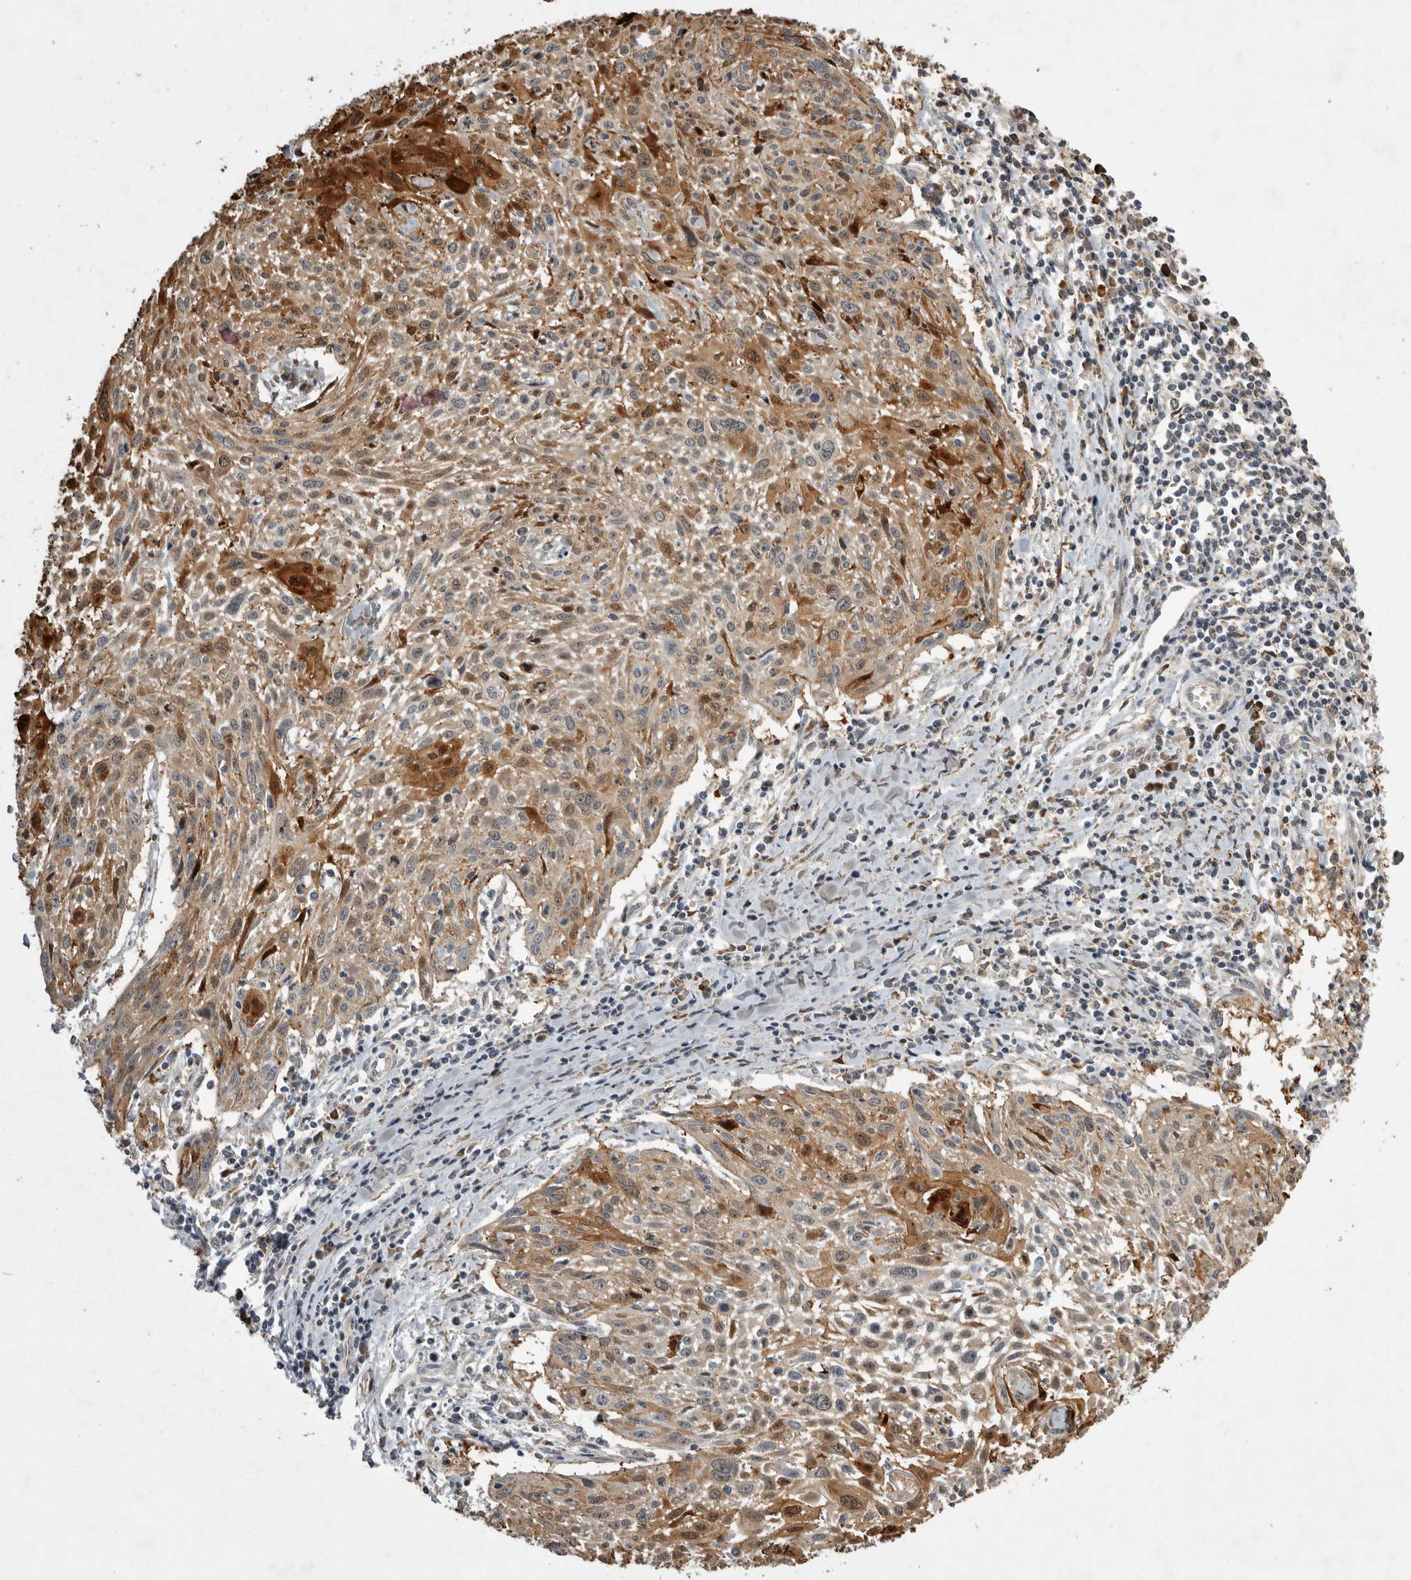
{"staining": {"intensity": "moderate", "quantity": ">75%", "location": "cytoplasmic/membranous"}, "tissue": "cervical cancer", "cell_type": "Tumor cells", "image_type": "cancer", "snomed": [{"axis": "morphology", "description": "Squamous cell carcinoma, NOS"}, {"axis": "topography", "description": "Cervix"}], "caption": "Immunohistochemistry micrograph of neoplastic tissue: cervical cancer (squamous cell carcinoma) stained using immunohistochemistry (IHC) demonstrates medium levels of moderate protein expression localized specifically in the cytoplasmic/membranous of tumor cells, appearing as a cytoplasmic/membranous brown color.", "gene": "MPDZ", "patient": {"sex": "female", "age": 51}}